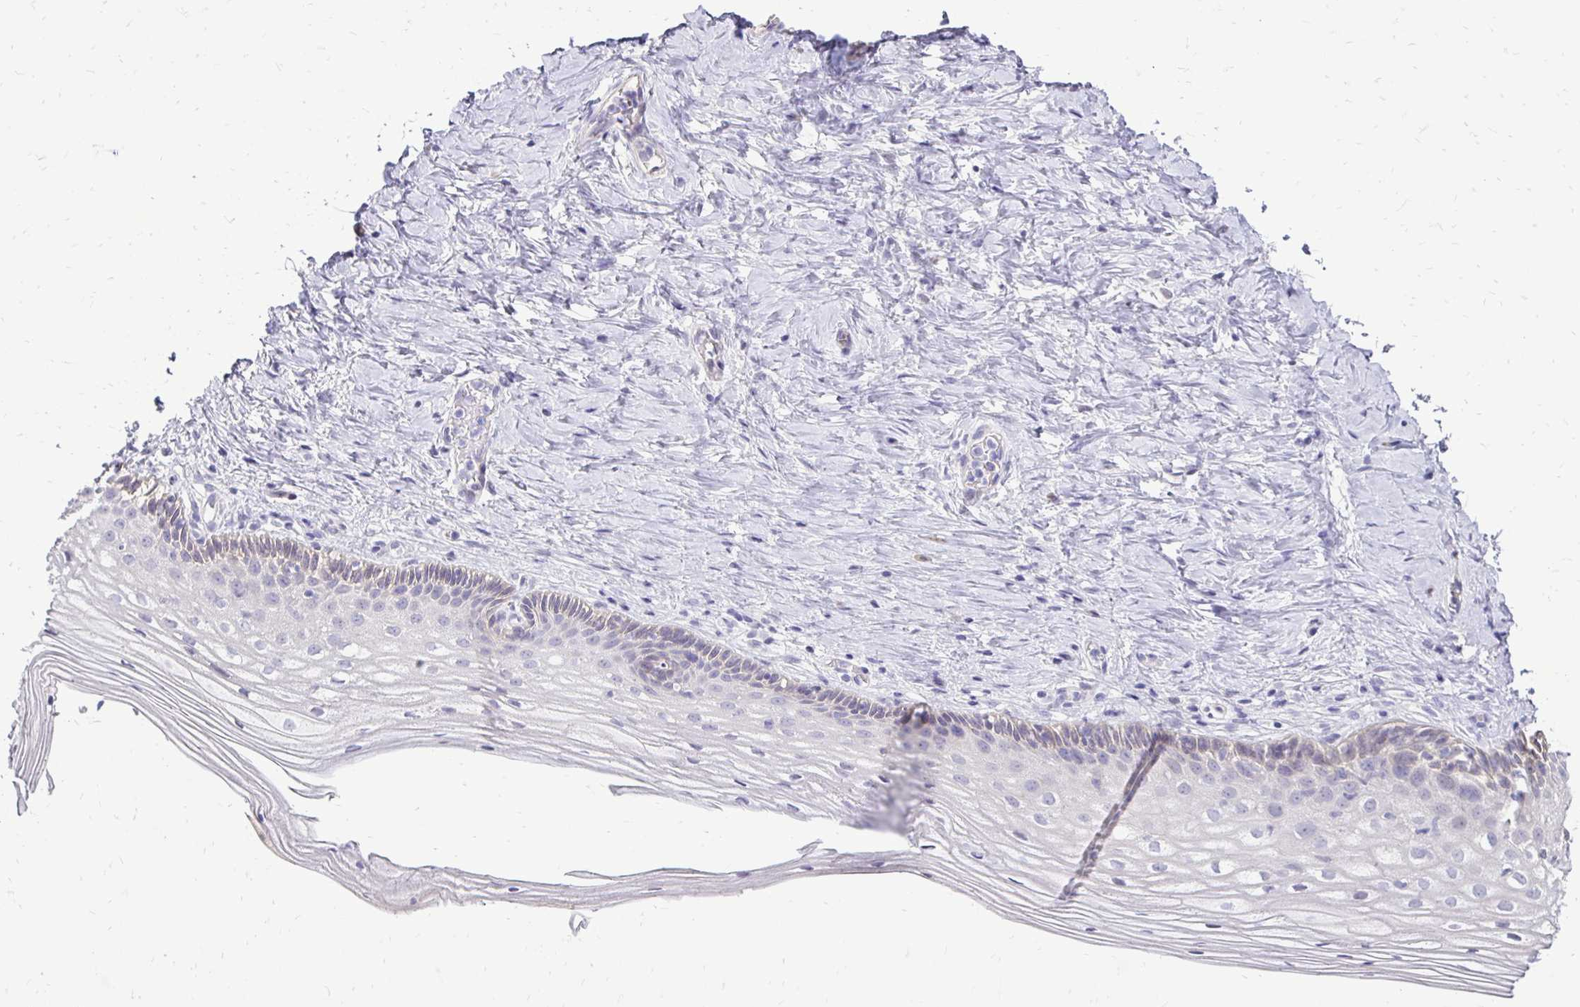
{"staining": {"intensity": "negative", "quantity": "none", "location": "none"}, "tissue": "vagina", "cell_type": "Squamous epithelial cells", "image_type": "normal", "snomed": [{"axis": "morphology", "description": "Normal tissue, NOS"}, {"axis": "topography", "description": "Vagina"}], "caption": "Protein analysis of unremarkable vagina shows no significant staining in squamous epithelial cells.", "gene": "GAS2", "patient": {"sex": "female", "age": 45}}